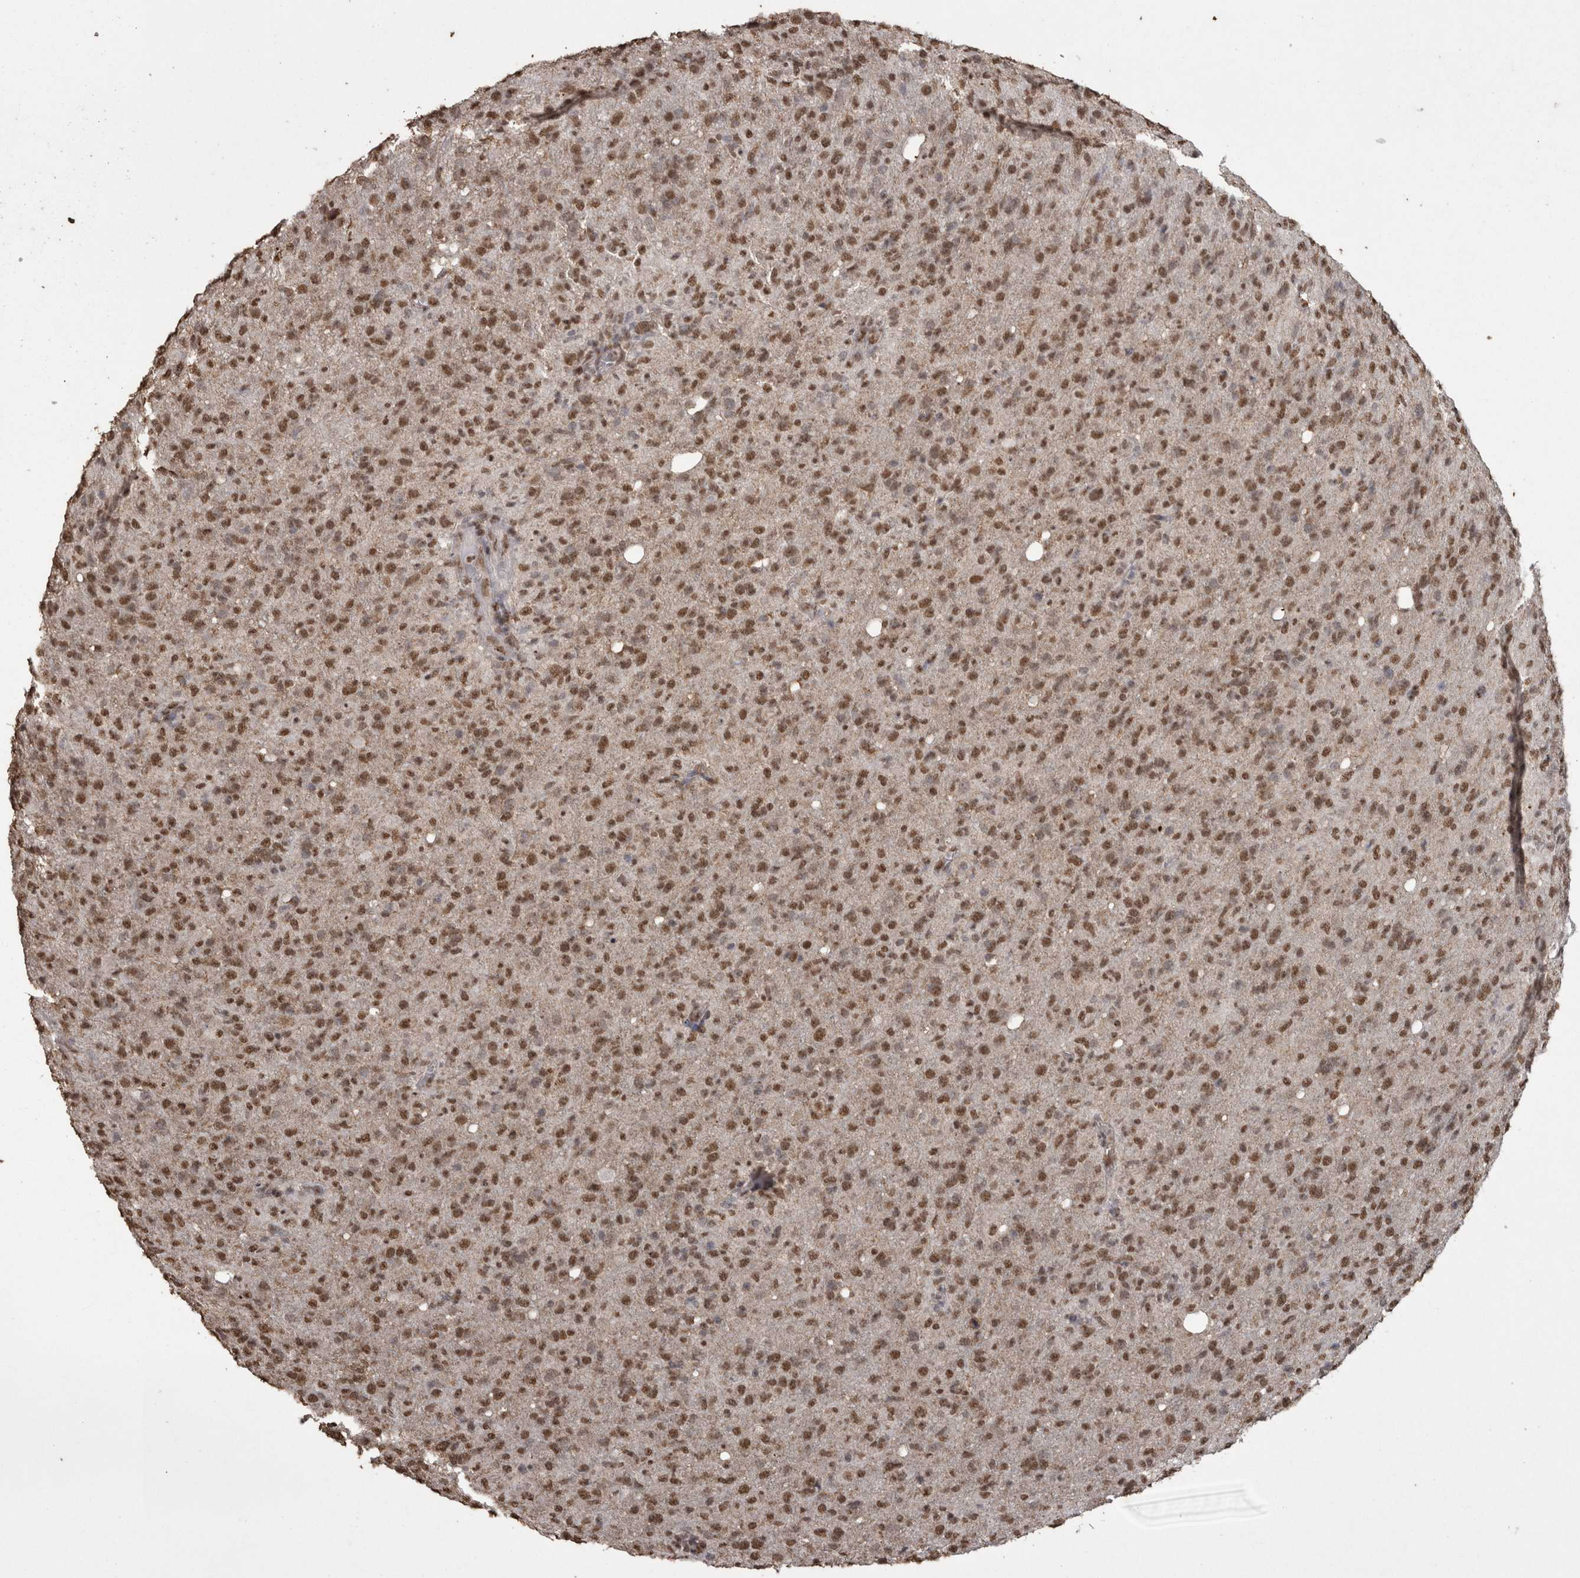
{"staining": {"intensity": "moderate", "quantity": ">75%", "location": "nuclear"}, "tissue": "glioma", "cell_type": "Tumor cells", "image_type": "cancer", "snomed": [{"axis": "morphology", "description": "Glioma, malignant, High grade"}, {"axis": "topography", "description": "Brain"}], "caption": "A micrograph of human glioma stained for a protein displays moderate nuclear brown staining in tumor cells.", "gene": "SMAD7", "patient": {"sex": "female", "age": 57}}